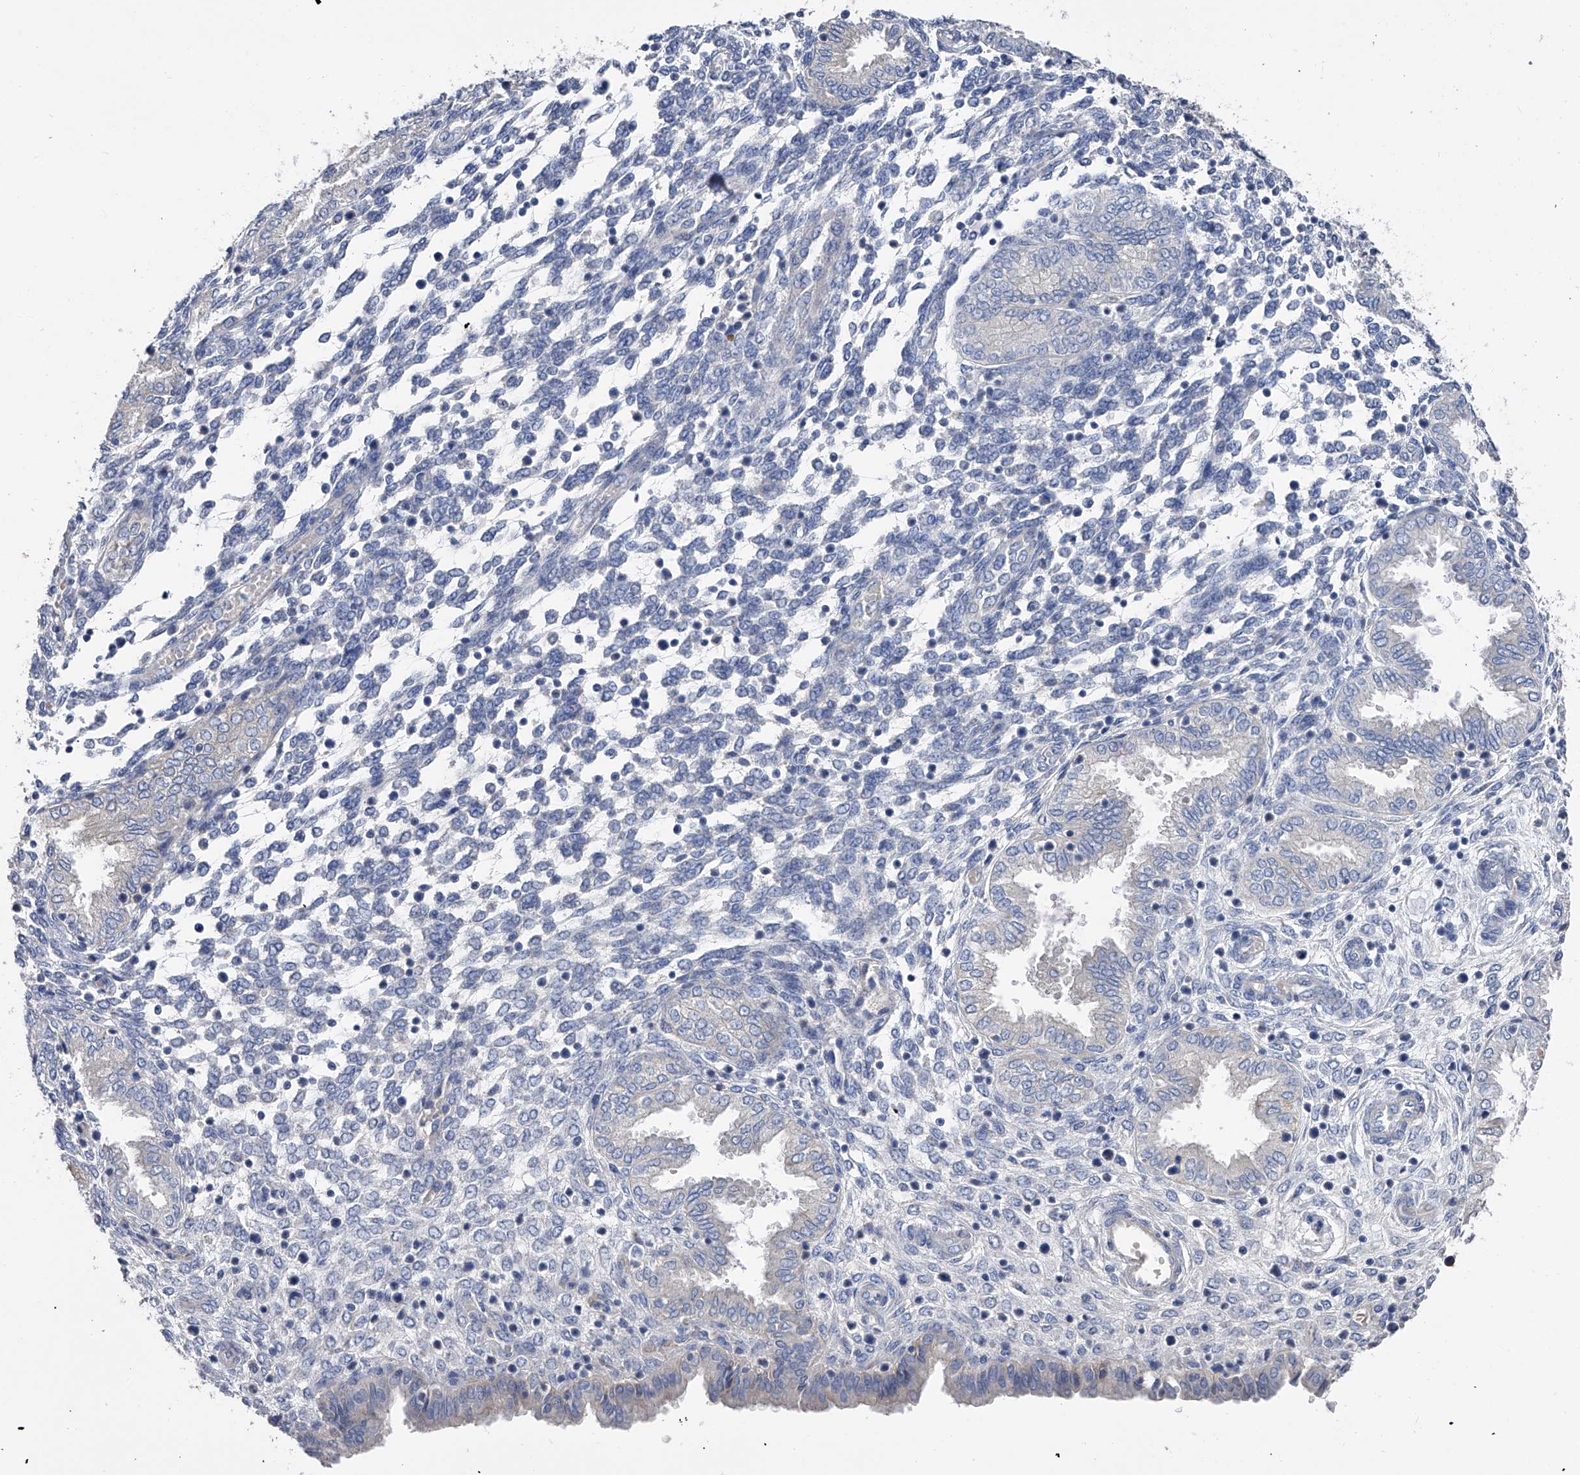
{"staining": {"intensity": "negative", "quantity": "none", "location": "none"}, "tissue": "endometrium", "cell_type": "Cells in endometrial stroma", "image_type": "normal", "snomed": [{"axis": "morphology", "description": "Normal tissue, NOS"}, {"axis": "topography", "description": "Endometrium"}], "caption": "High magnification brightfield microscopy of normal endometrium stained with DAB (brown) and counterstained with hematoxylin (blue): cells in endometrial stroma show no significant staining. Nuclei are stained in blue.", "gene": "RWDD2A", "patient": {"sex": "female", "age": 33}}